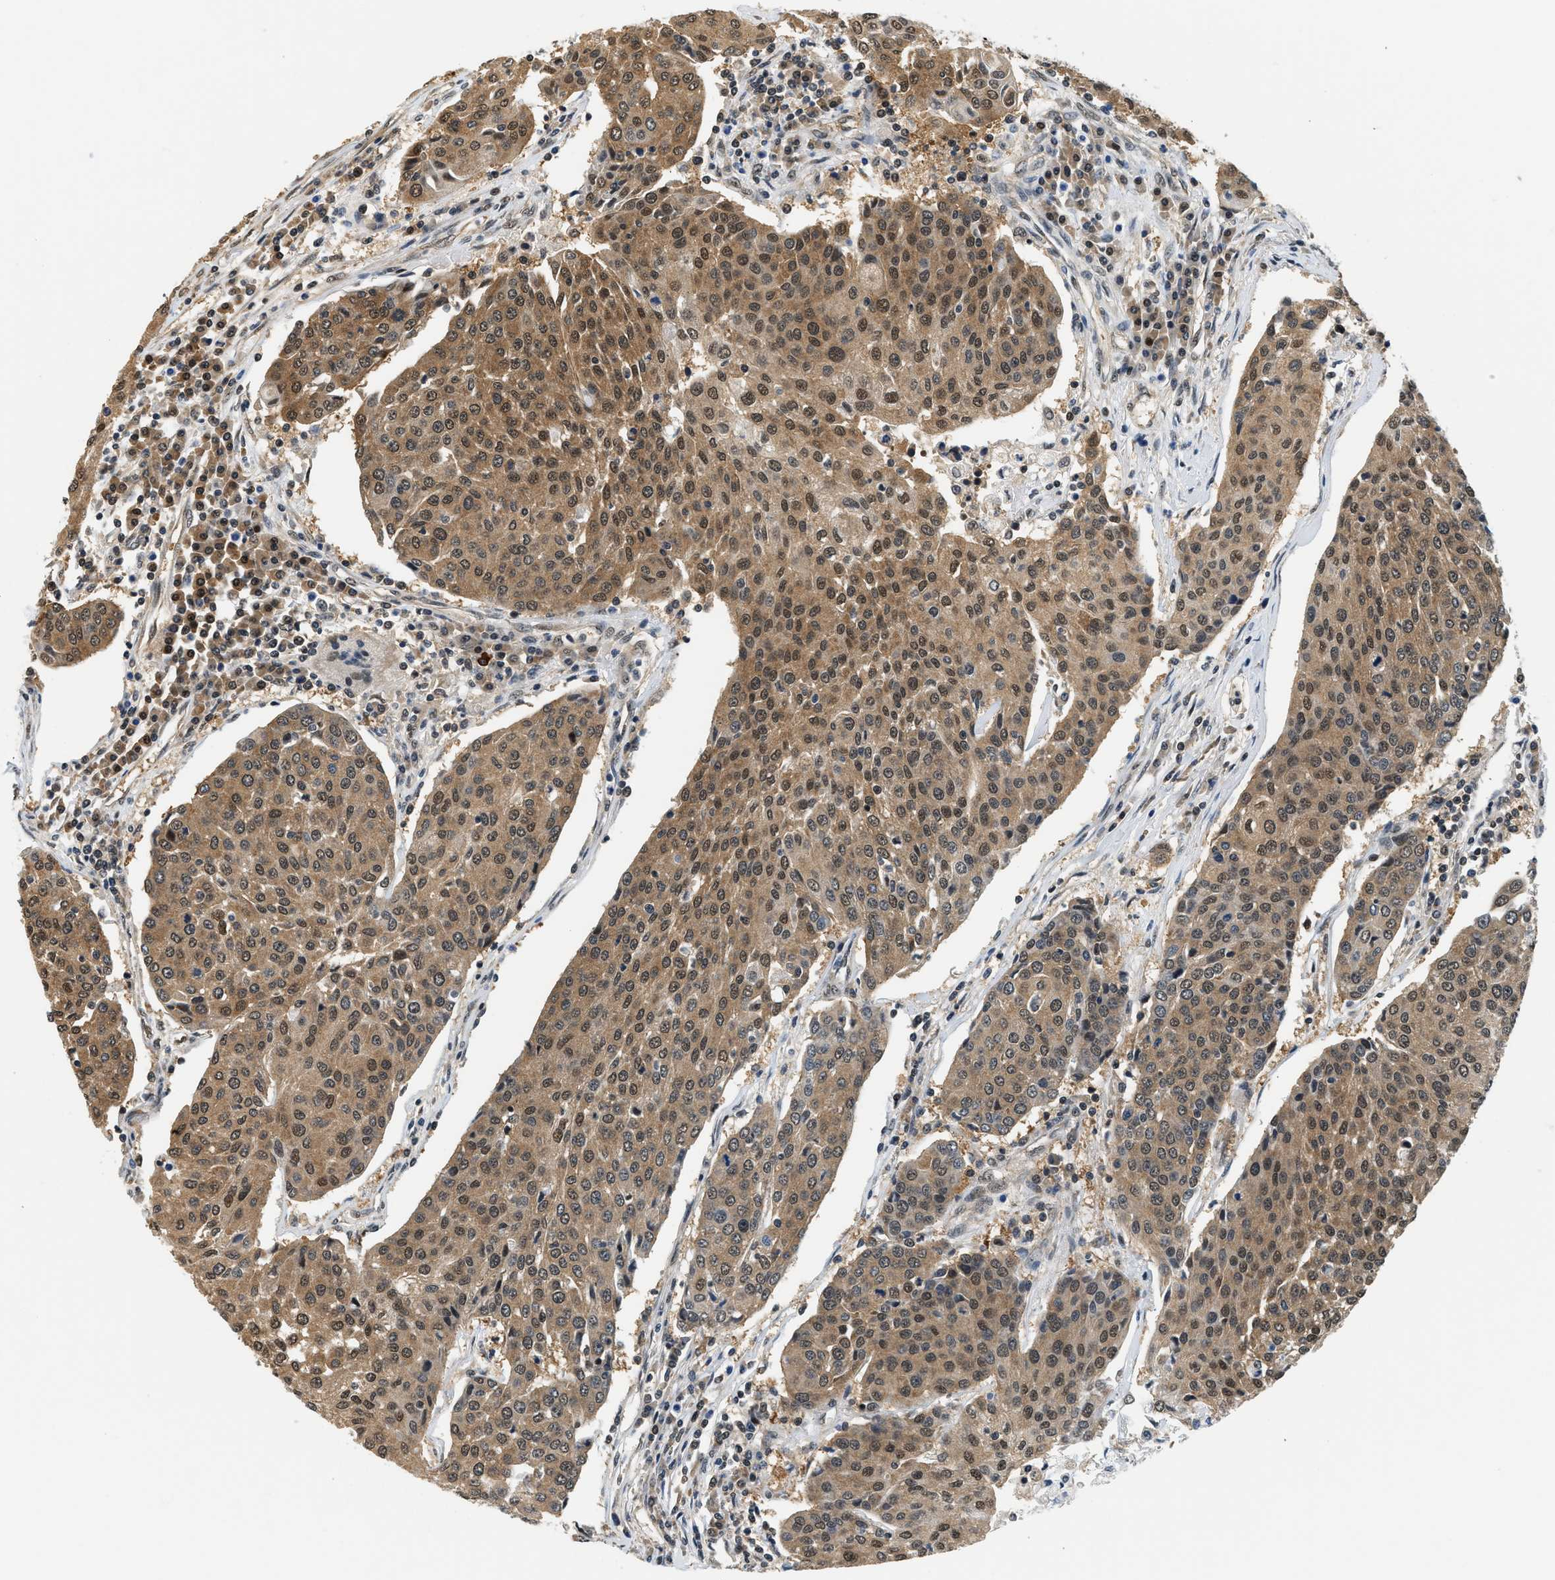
{"staining": {"intensity": "moderate", "quantity": ">75%", "location": "cytoplasmic/membranous,nuclear"}, "tissue": "urothelial cancer", "cell_type": "Tumor cells", "image_type": "cancer", "snomed": [{"axis": "morphology", "description": "Urothelial carcinoma, High grade"}, {"axis": "topography", "description": "Urinary bladder"}], "caption": "Tumor cells show medium levels of moderate cytoplasmic/membranous and nuclear staining in about >75% of cells in urothelial cancer.", "gene": "PSMD3", "patient": {"sex": "female", "age": 85}}